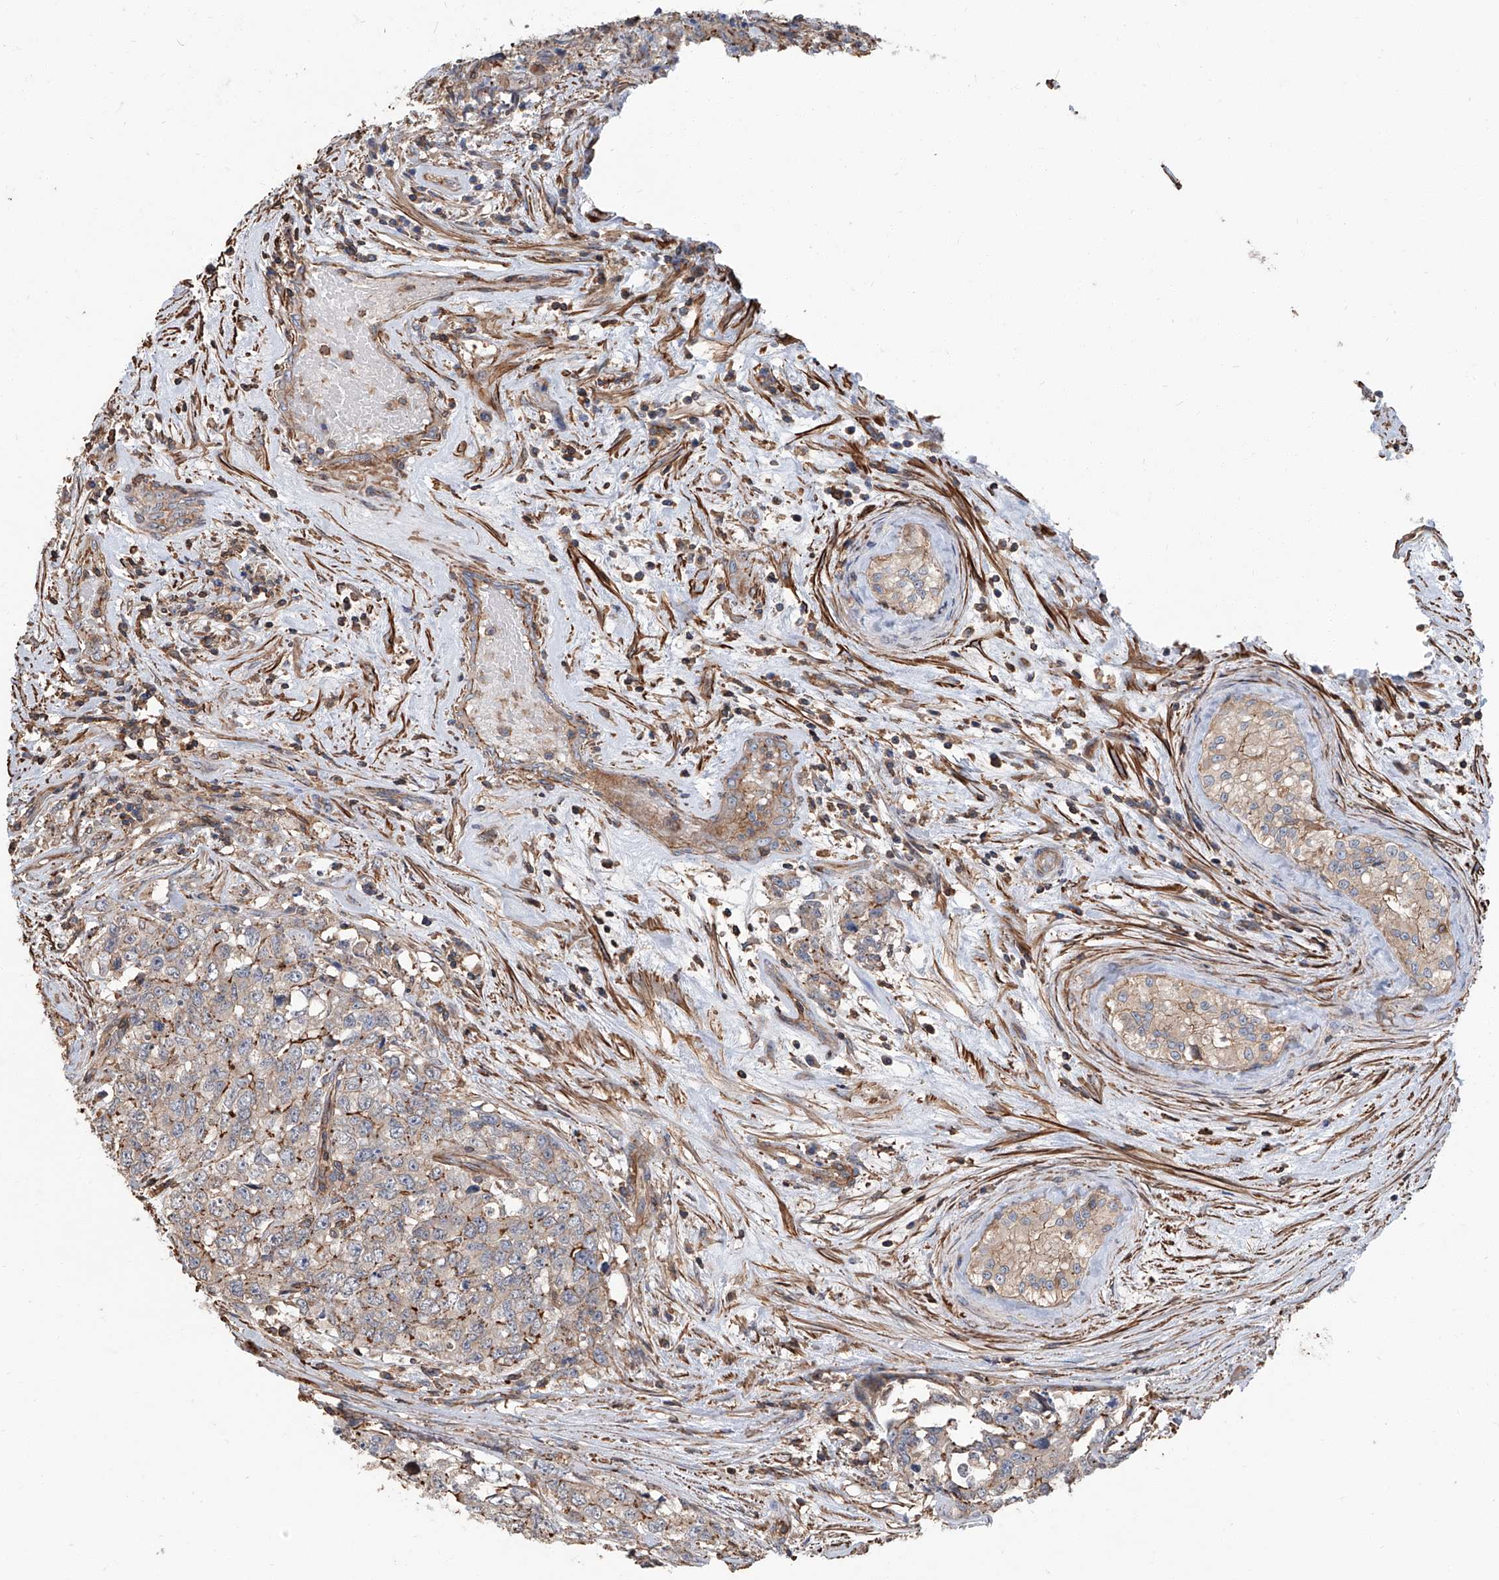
{"staining": {"intensity": "strong", "quantity": "<25%", "location": "cytoplasmic/membranous"}, "tissue": "testis cancer", "cell_type": "Tumor cells", "image_type": "cancer", "snomed": [{"axis": "morphology", "description": "Carcinoma, Embryonal, NOS"}, {"axis": "topography", "description": "Testis"}], "caption": "The photomicrograph reveals staining of testis cancer, revealing strong cytoplasmic/membranous protein positivity (brown color) within tumor cells.", "gene": "PIEZO2", "patient": {"sex": "male", "age": 28}}